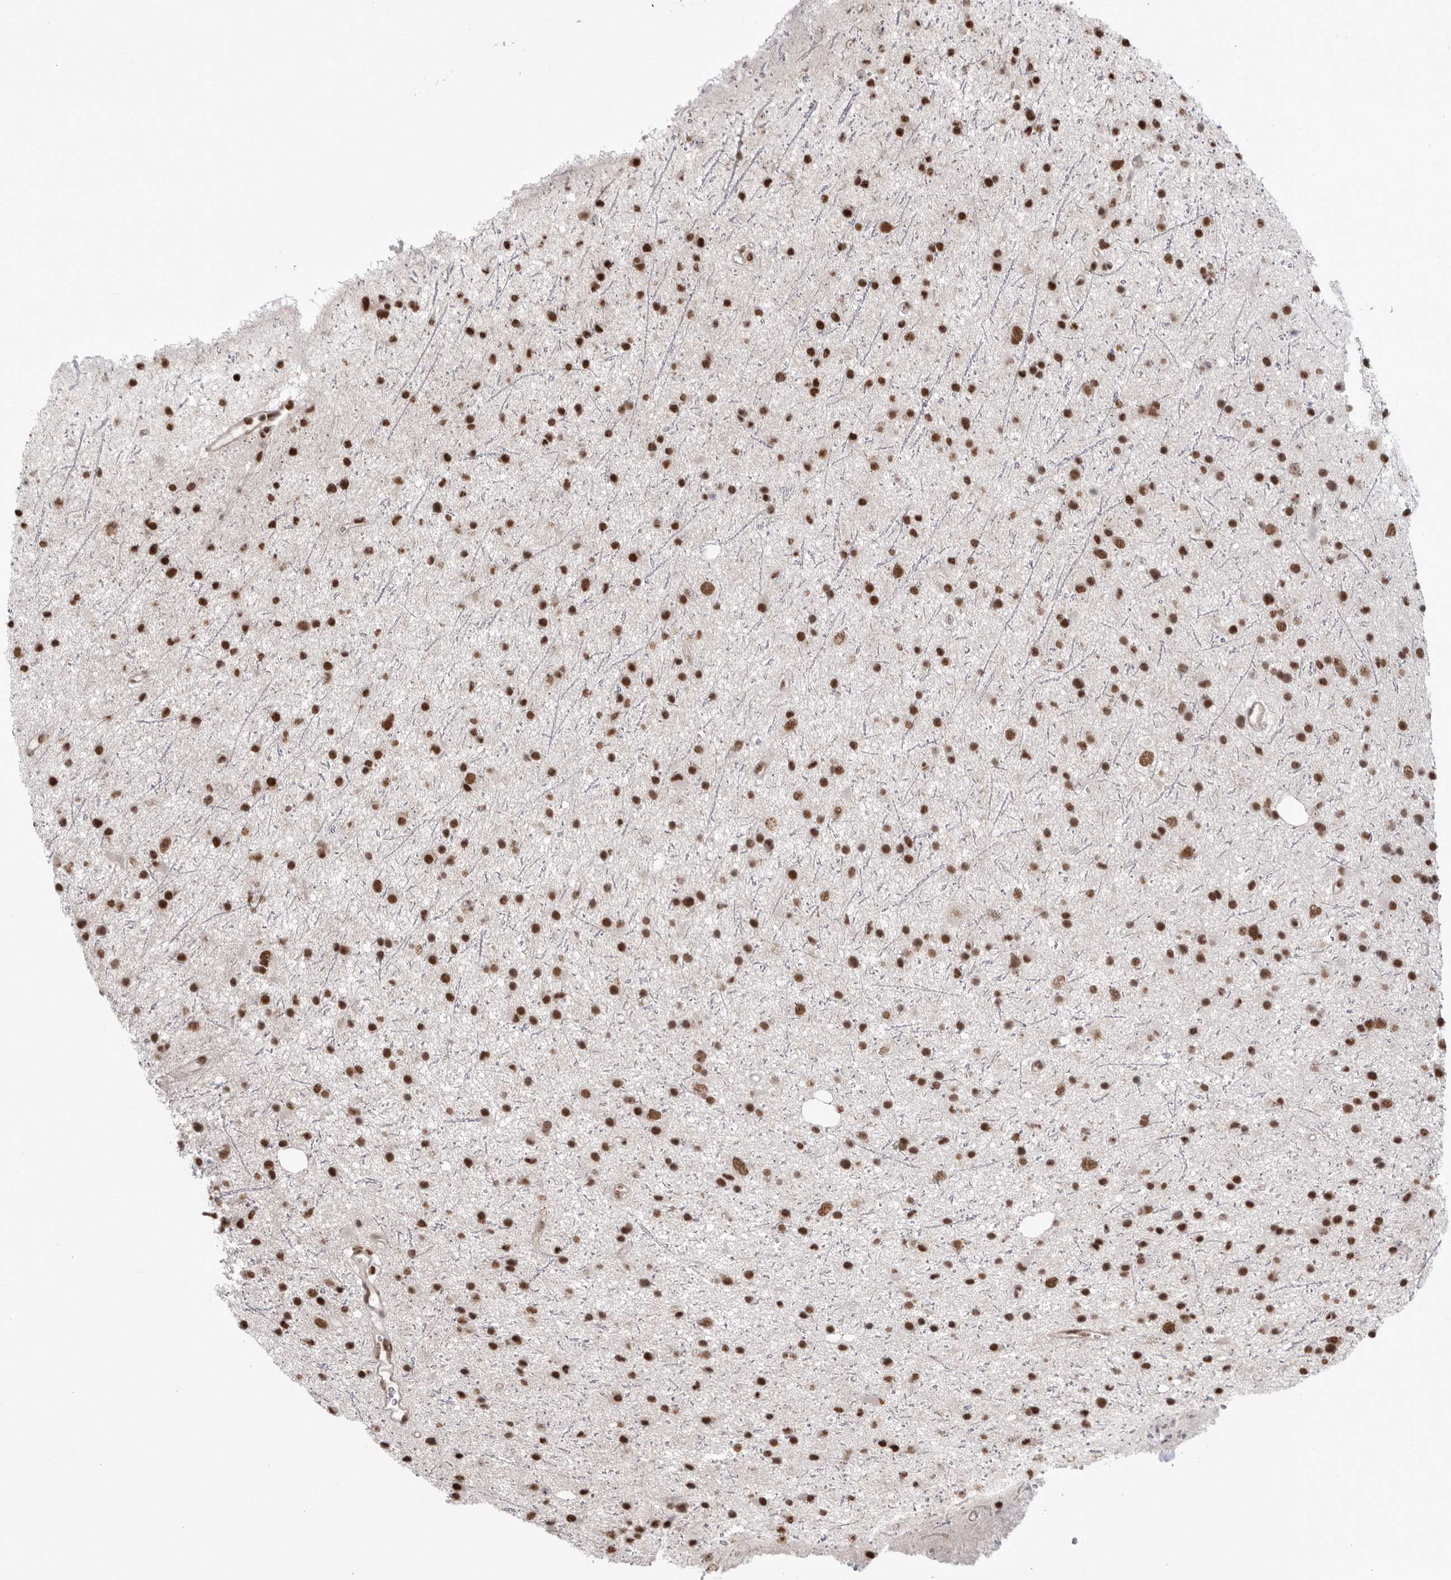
{"staining": {"intensity": "strong", "quantity": ">75%", "location": "nuclear"}, "tissue": "glioma", "cell_type": "Tumor cells", "image_type": "cancer", "snomed": [{"axis": "morphology", "description": "Glioma, malignant, Low grade"}, {"axis": "topography", "description": "Cerebral cortex"}], "caption": "DAB immunohistochemical staining of glioma exhibits strong nuclear protein positivity in about >75% of tumor cells.", "gene": "BCLAF3", "patient": {"sex": "female", "age": 39}}